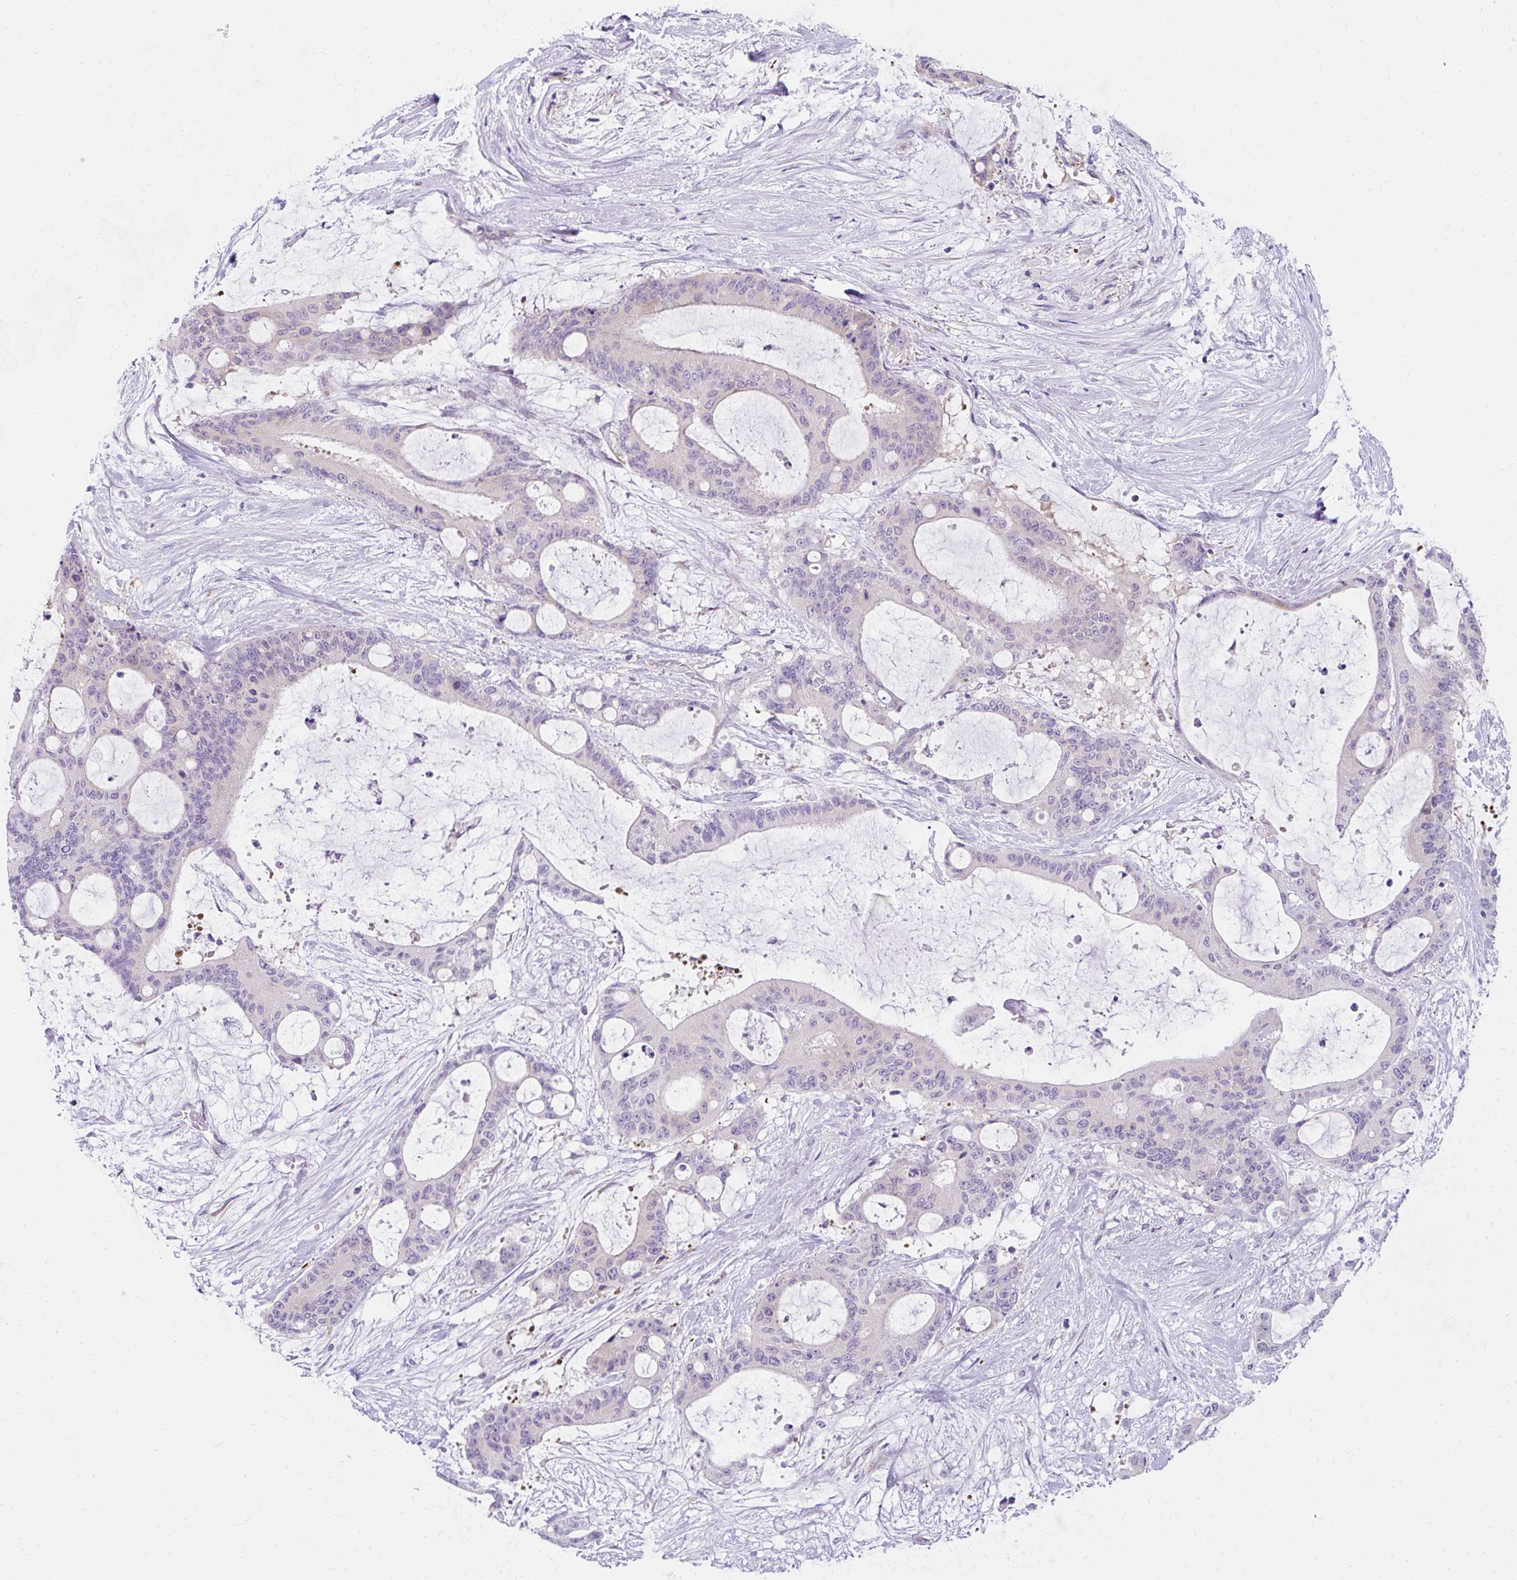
{"staining": {"intensity": "negative", "quantity": "none", "location": "none"}, "tissue": "liver cancer", "cell_type": "Tumor cells", "image_type": "cancer", "snomed": [{"axis": "morphology", "description": "Normal tissue, NOS"}, {"axis": "morphology", "description": "Cholangiocarcinoma"}, {"axis": "topography", "description": "Liver"}, {"axis": "topography", "description": "Peripheral nerve tissue"}], "caption": "An immunohistochemistry histopathology image of liver cancer (cholangiocarcinoma) is shown. There is no staining in tumor cells of liver cancer (cholangiocarcinoma). Nuclei are stained in blue.", "gene": "GOLGA8A", "patient": {"sex": "female", "age": 73}}